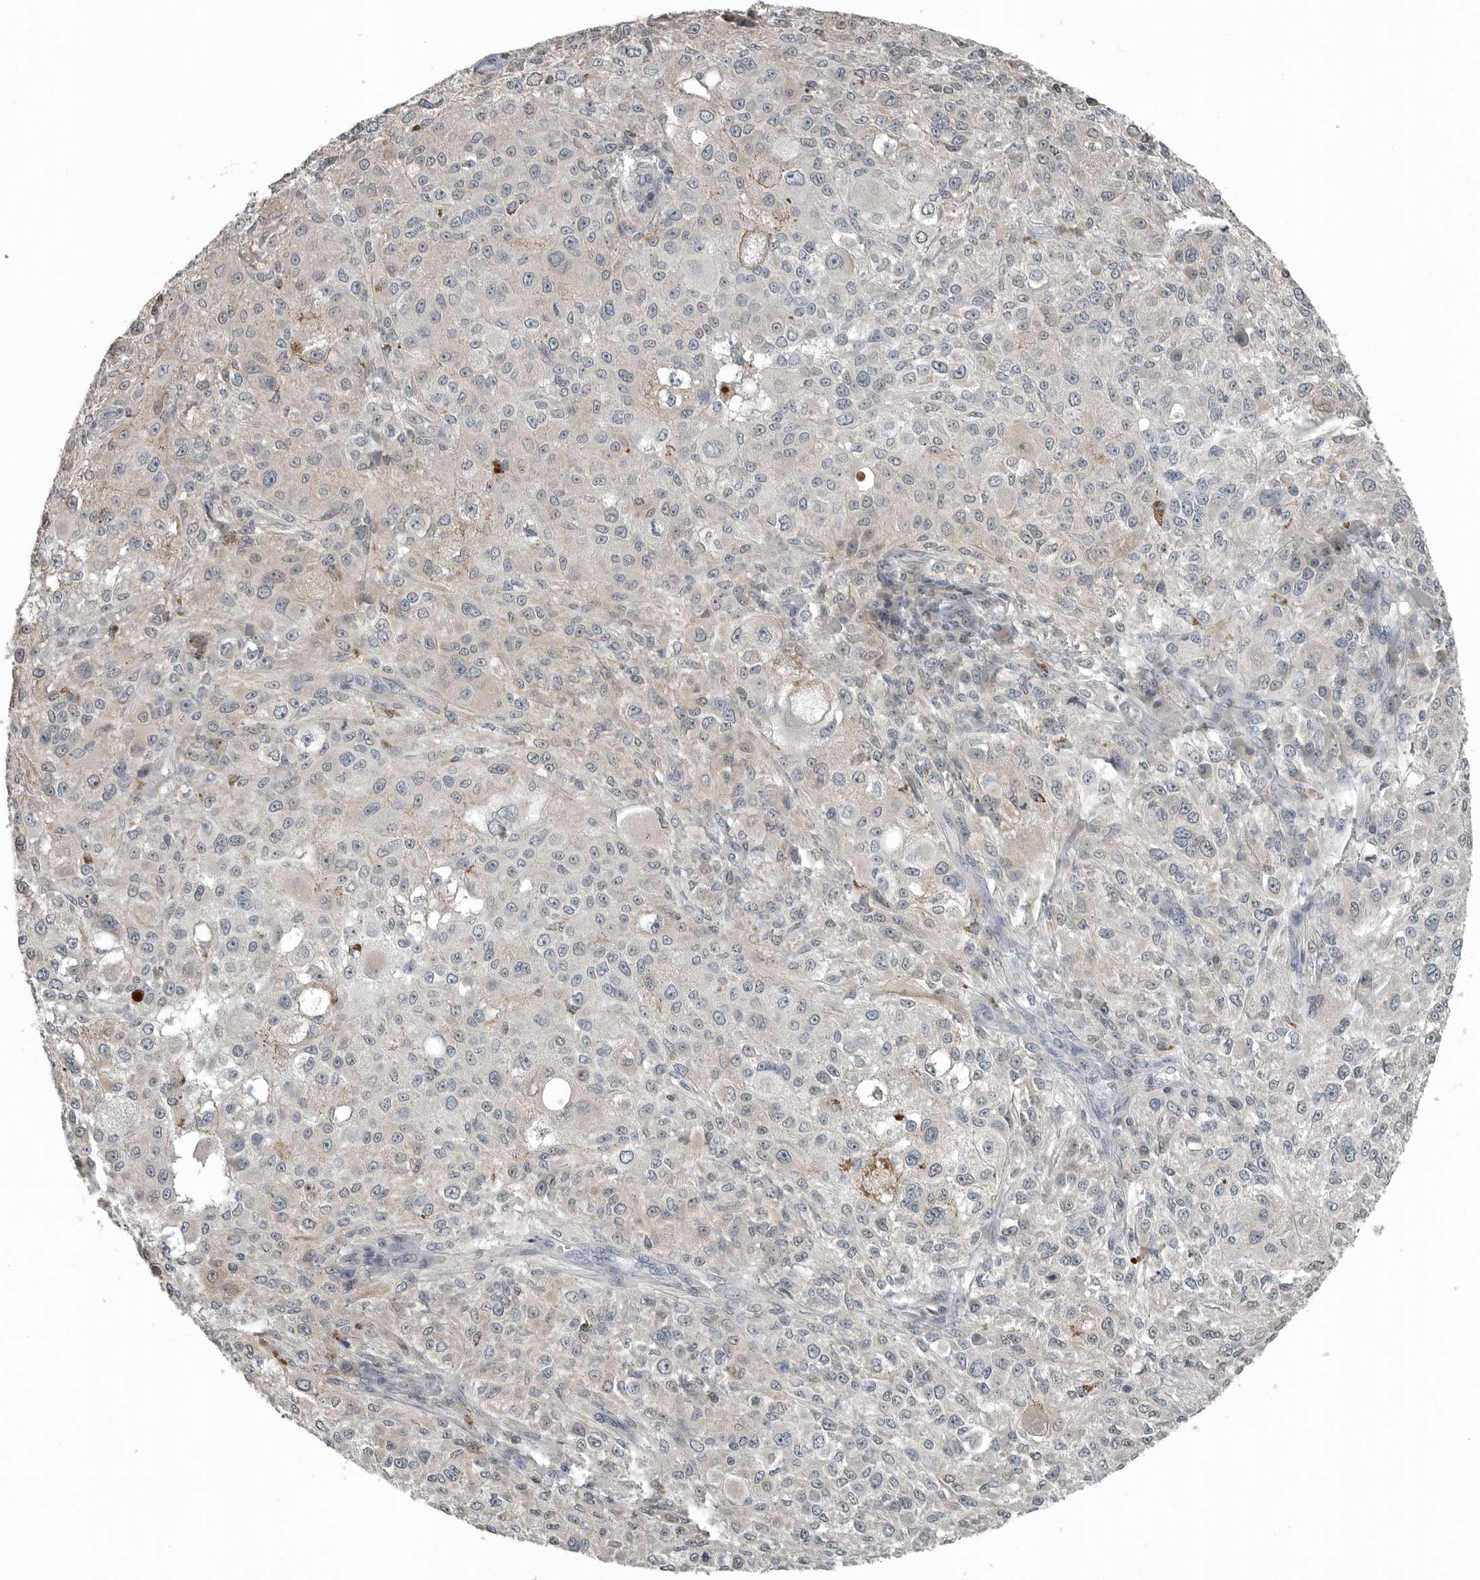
{"staining": {"intensity": "negative", "quantity": "none", "location": "none"}, "tissue": "melanoma", "cell_type": "Tumor cells", "image_type": "cancer", "snomed": [{"axis": "morphology", "description": "Necrosis, NOS"}, {"axis": "morphology", "description": "Malignant melanoma, NOS"}, {"axis": "topography", "description": "Skin"}], "caption": "DAB immunohistochemical staining of human melanoma displays no significant positivity in tumor cells. (Immunohistochemistry, brightfield microscopy, high magnification).", "gene": "KYAT1", "patient": {"sex": "female", "age": 87}}